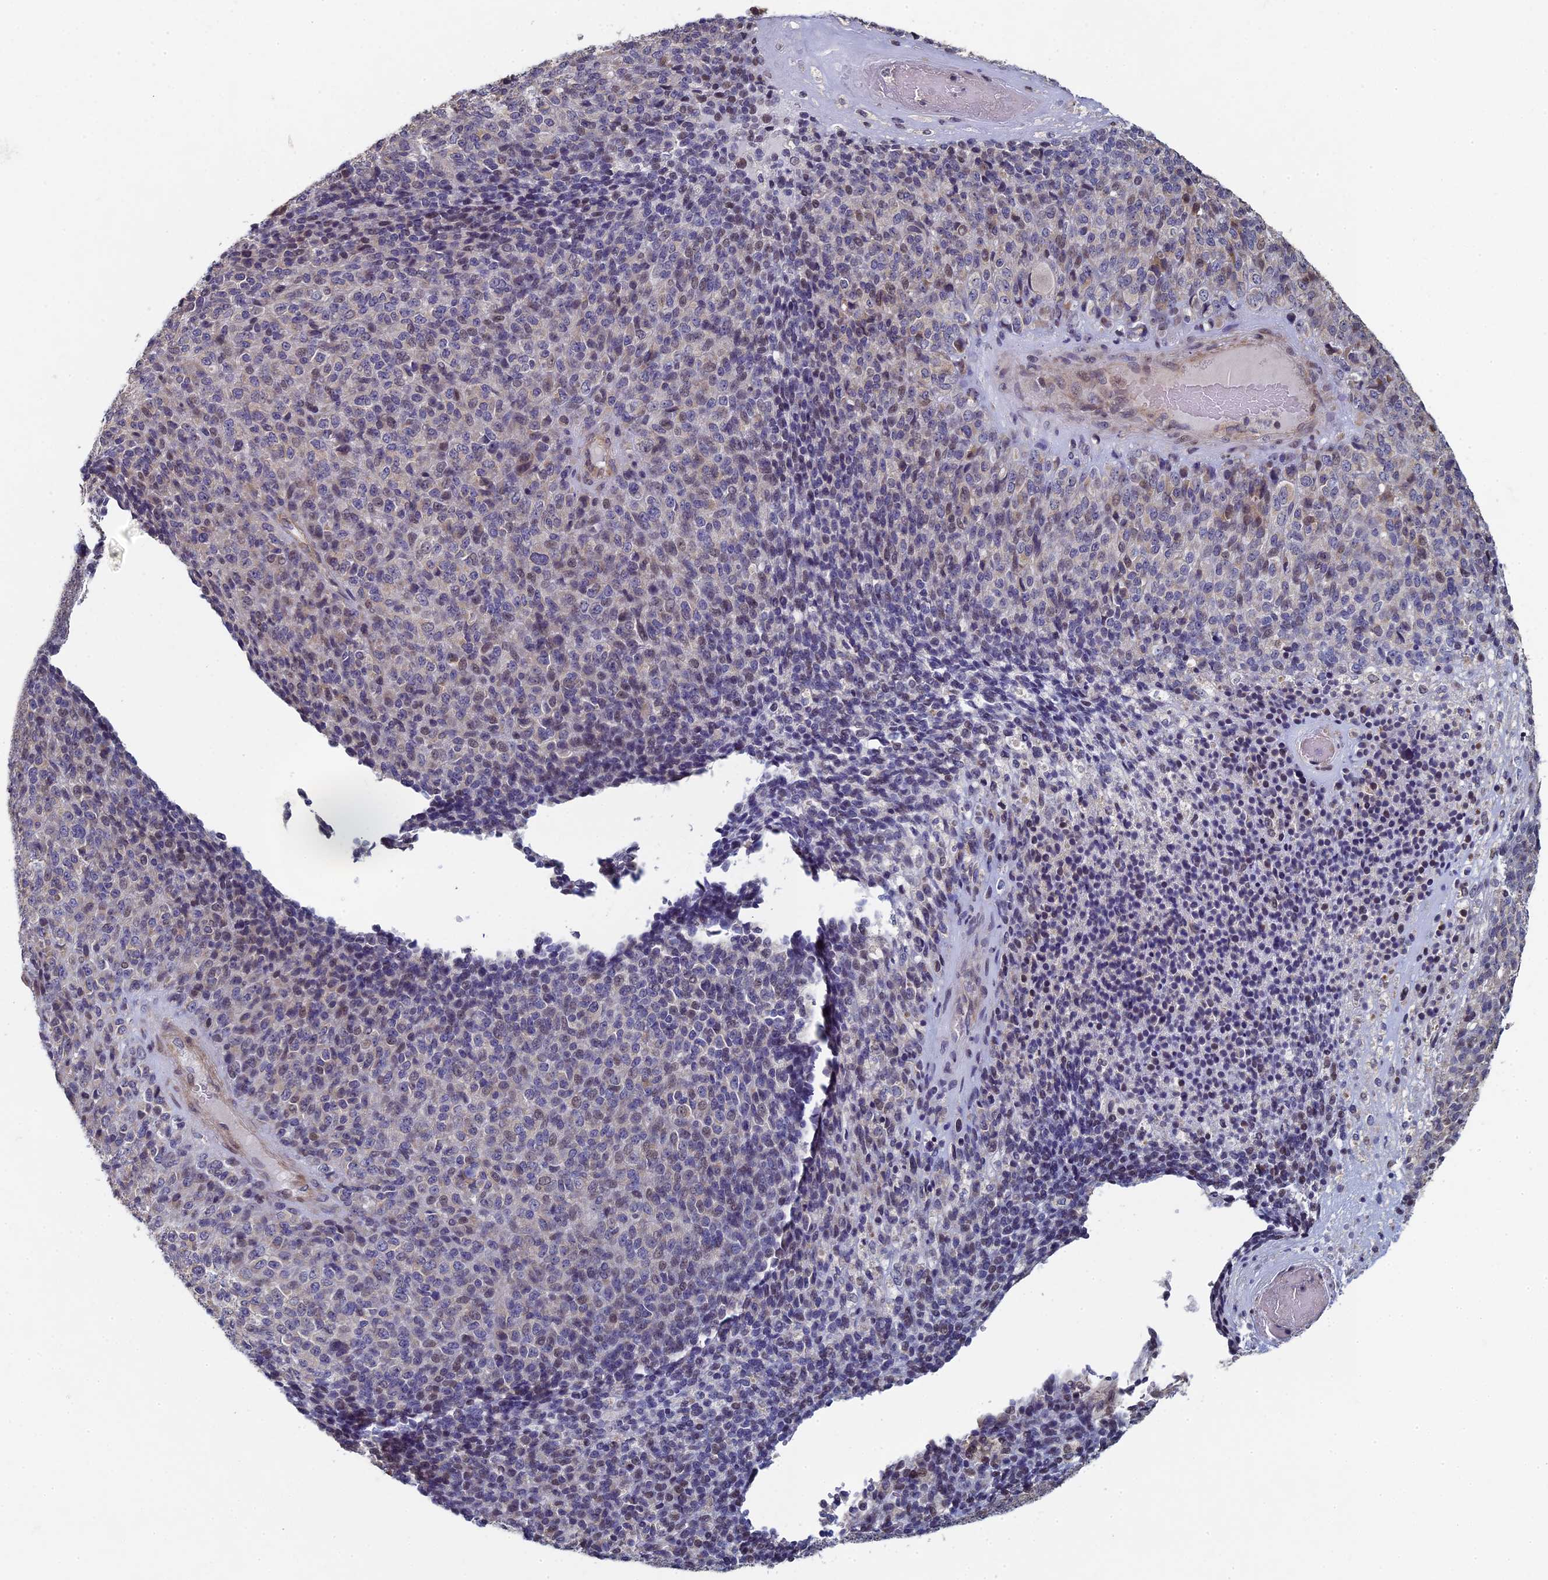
{"staining": {"intensity": "weak", "quantity": "25%-75%", "location": "nuclear"}, "tissue": "melanoma", "cell_type": "Tumor cells", "image_type": "cancer", "snomed": [{"axis": "morphology", "description": "Malignant melanoma, Metastatic site"}, {"axis": "topography", "description": "Brain"}], "caption": "Immunohistochemistry of melanoma exhibits low levels of weak nuclear staining in approximately 25%-75% of tumor cells.", "gene": "DIXDC1", "patient": {"sex": "female", "age": 56}}